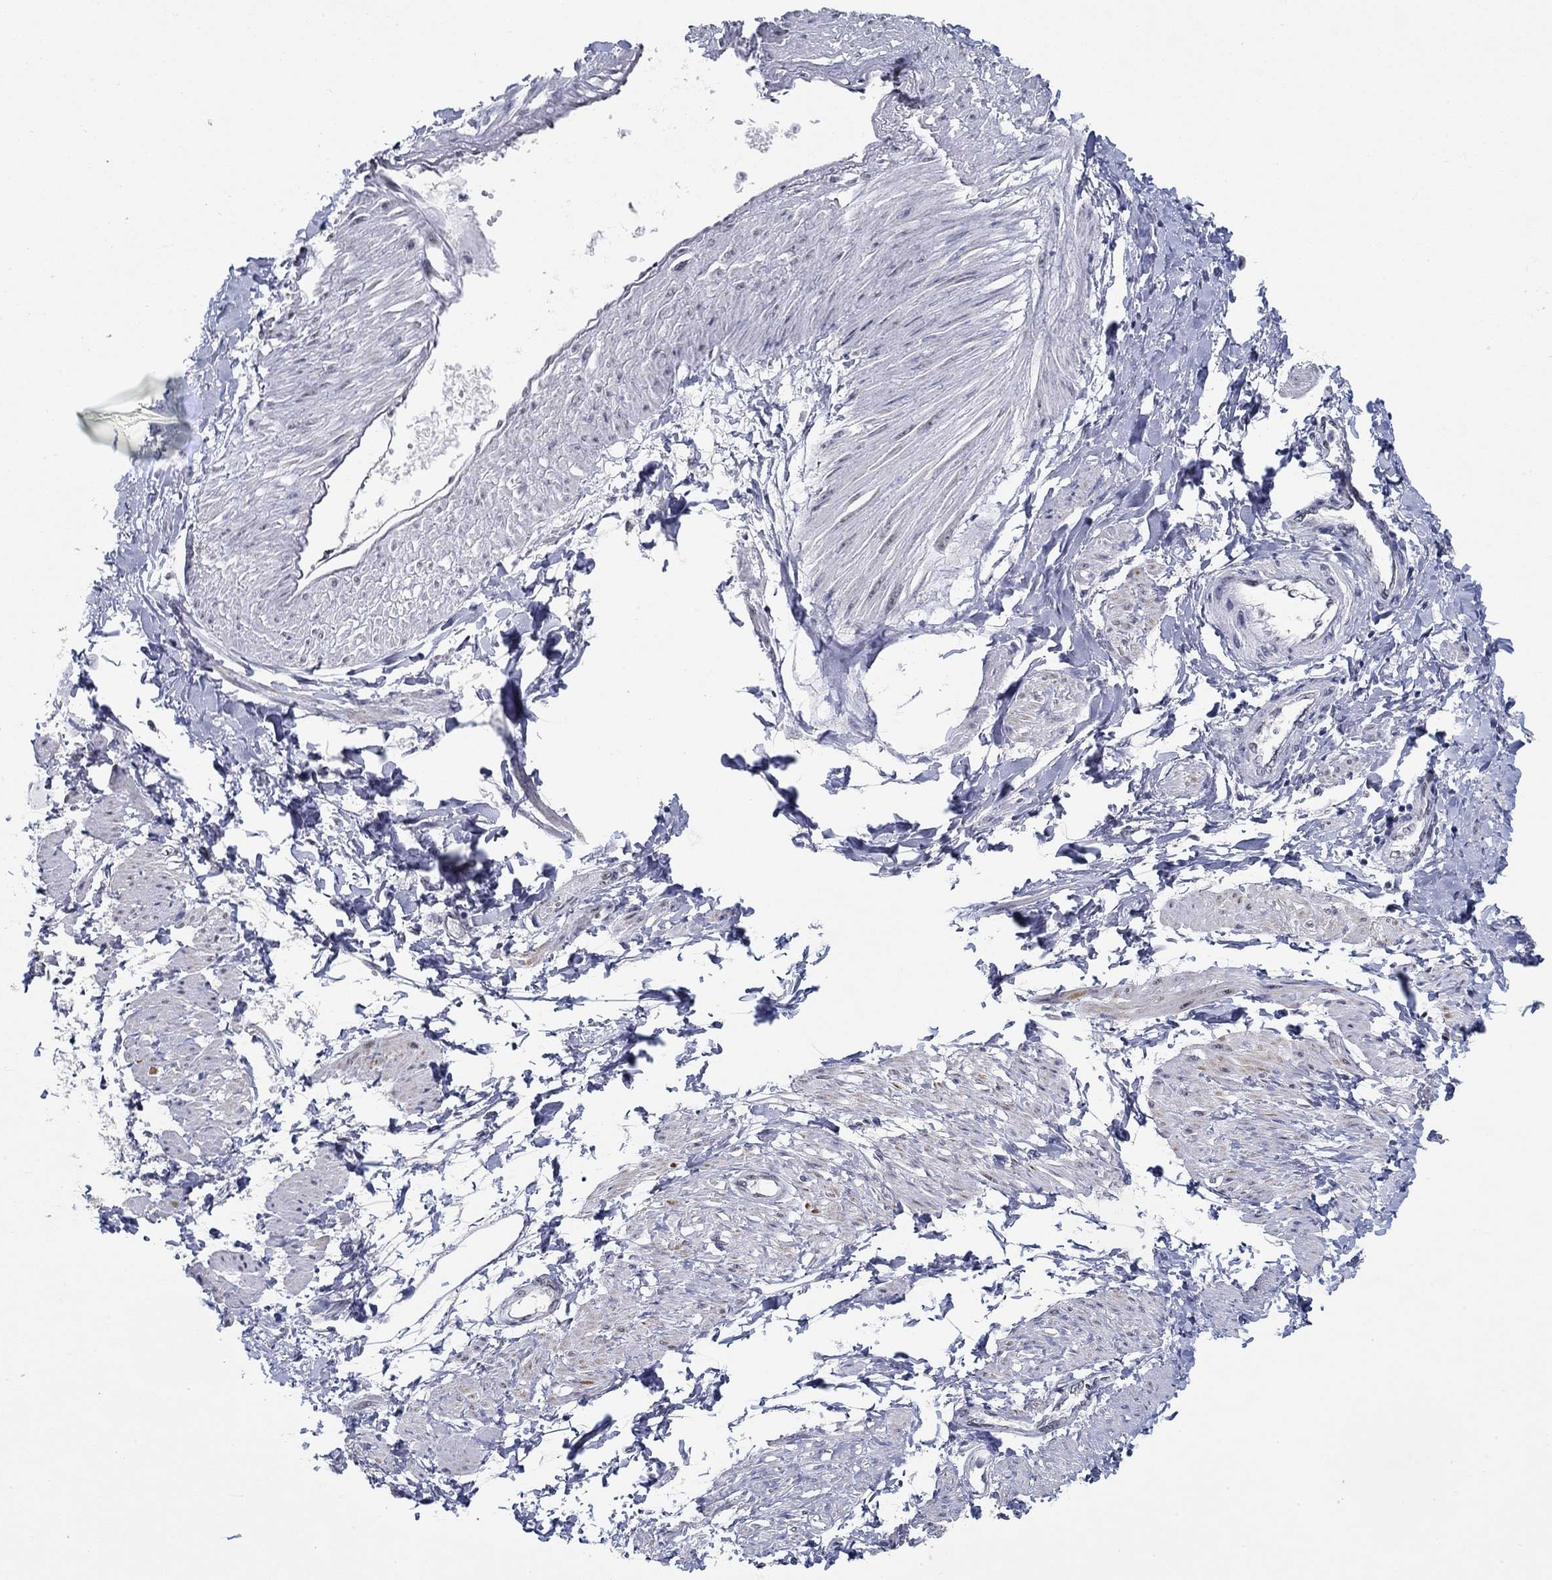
{"staining": {"intensity": "negative", "quantity": "none", "location": "none"}, "tissue": "smooth muscle", "cell_type": "Smooth muscle cells", "image_type": "normal", "snomed": [{"axis": "morphology", "description": "Normal tissue, NOS"}, {"axis": "topography", "description": "Smooth muscle"}, {"axis": "topography", "description": "Uterus"}], "caption": "IHC photomicrograph of benign human smooth muscle stained for a protein (brown), which shows no positivity in smooth muscle cells.", "gene": "NUP155", "patient": {"sex": "female", "age": 39}}